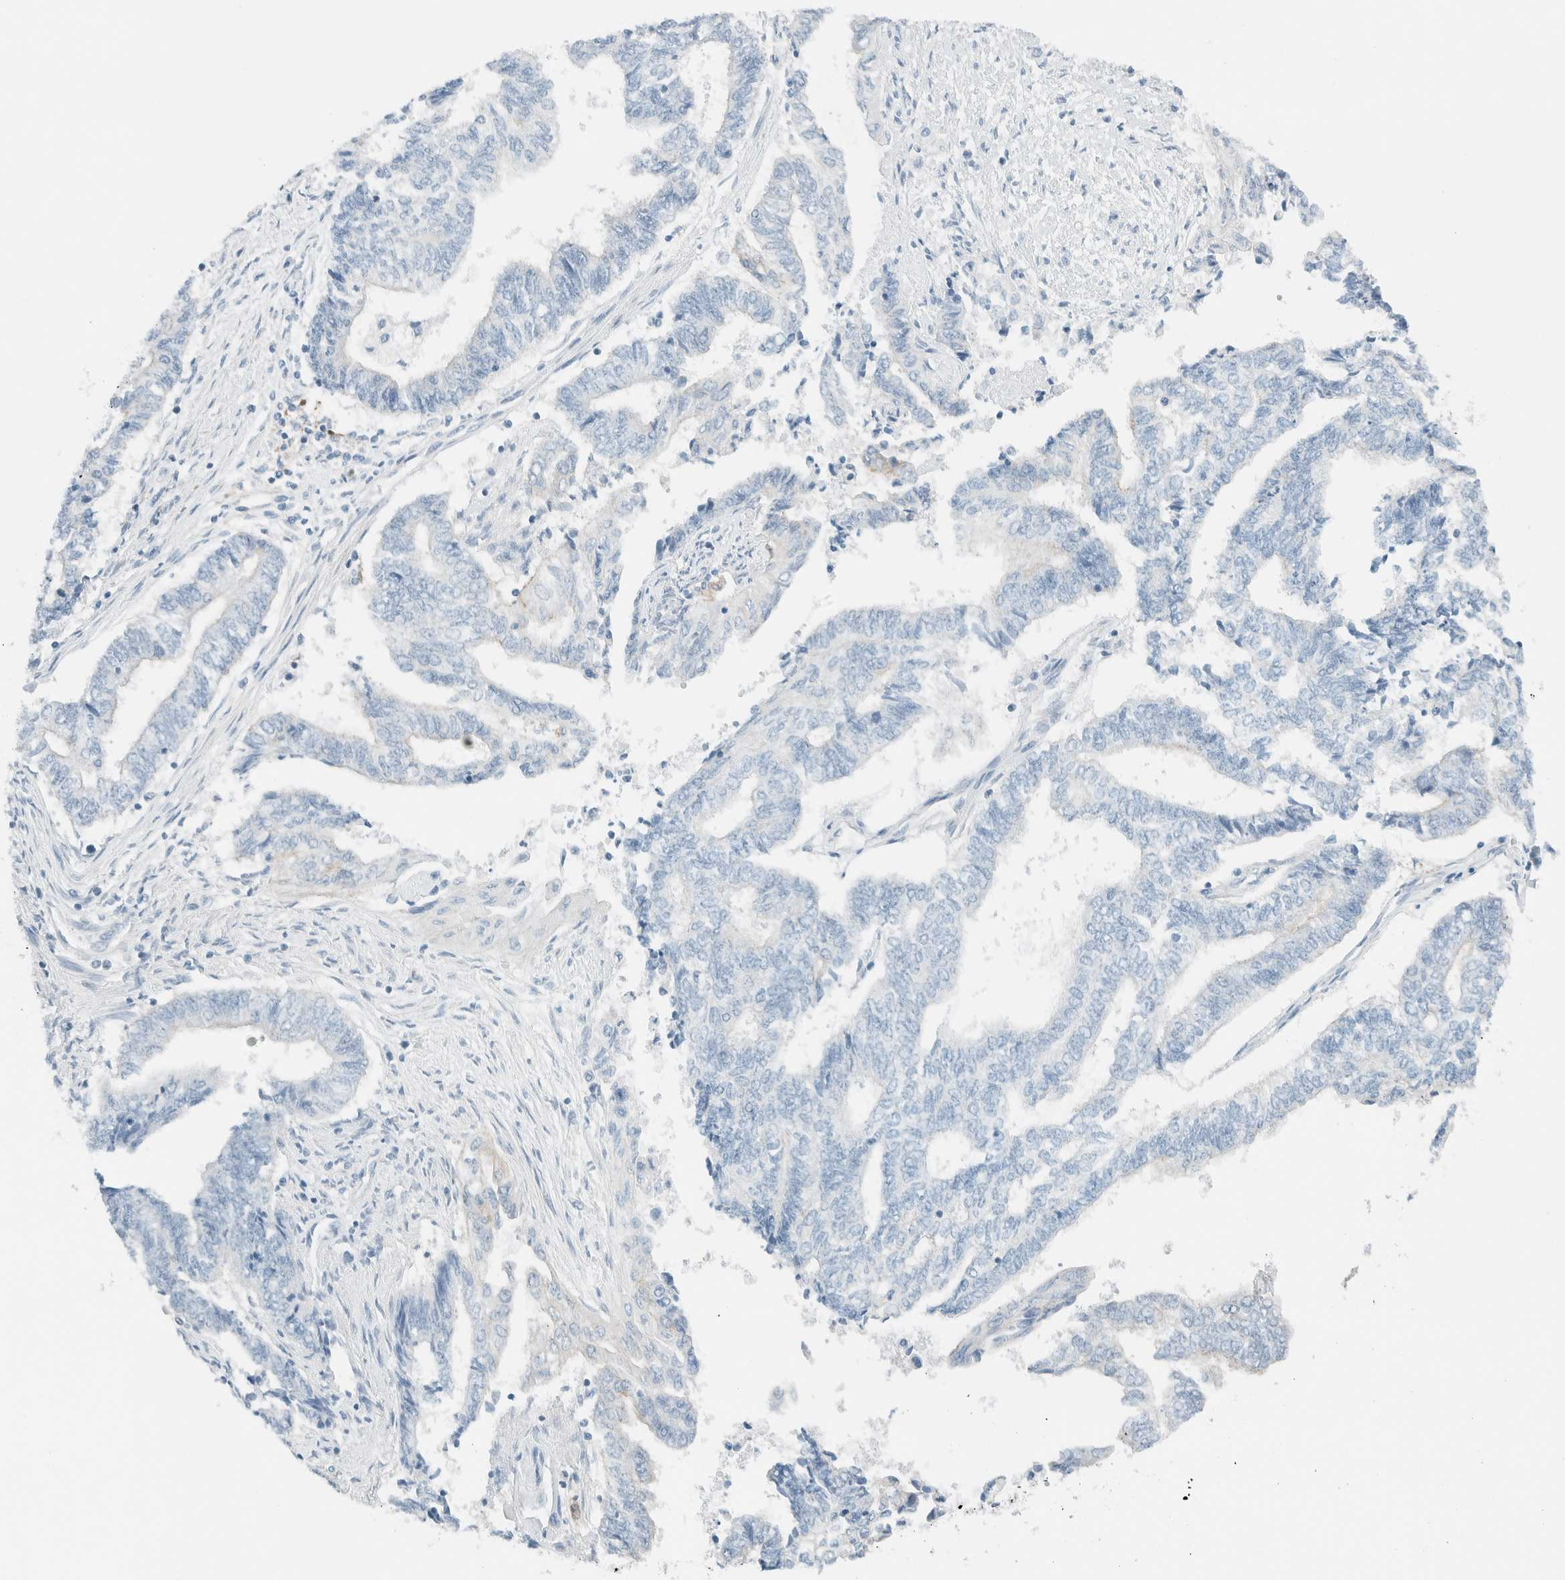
{"staining": {"intensity": "negative", "quantity": "none", "location": "none"}, "tissue": "endometrial cancer", "cell_type": "Tumor cells", "image_type": "cancer", "snomed": [{"axis": "morphology", "description": "Adenocarcinoma, NOS"}, {"axis": "topography", "description": "Uterus"}, {"axis": "topography", "description": "Endometrium"}], "caption": "Immunohistochemical staining of human endometrial cancer shows no significant expression in tumor cells.", "gene": "NDE1", "patient": {"sex": "female", "age": 70}}